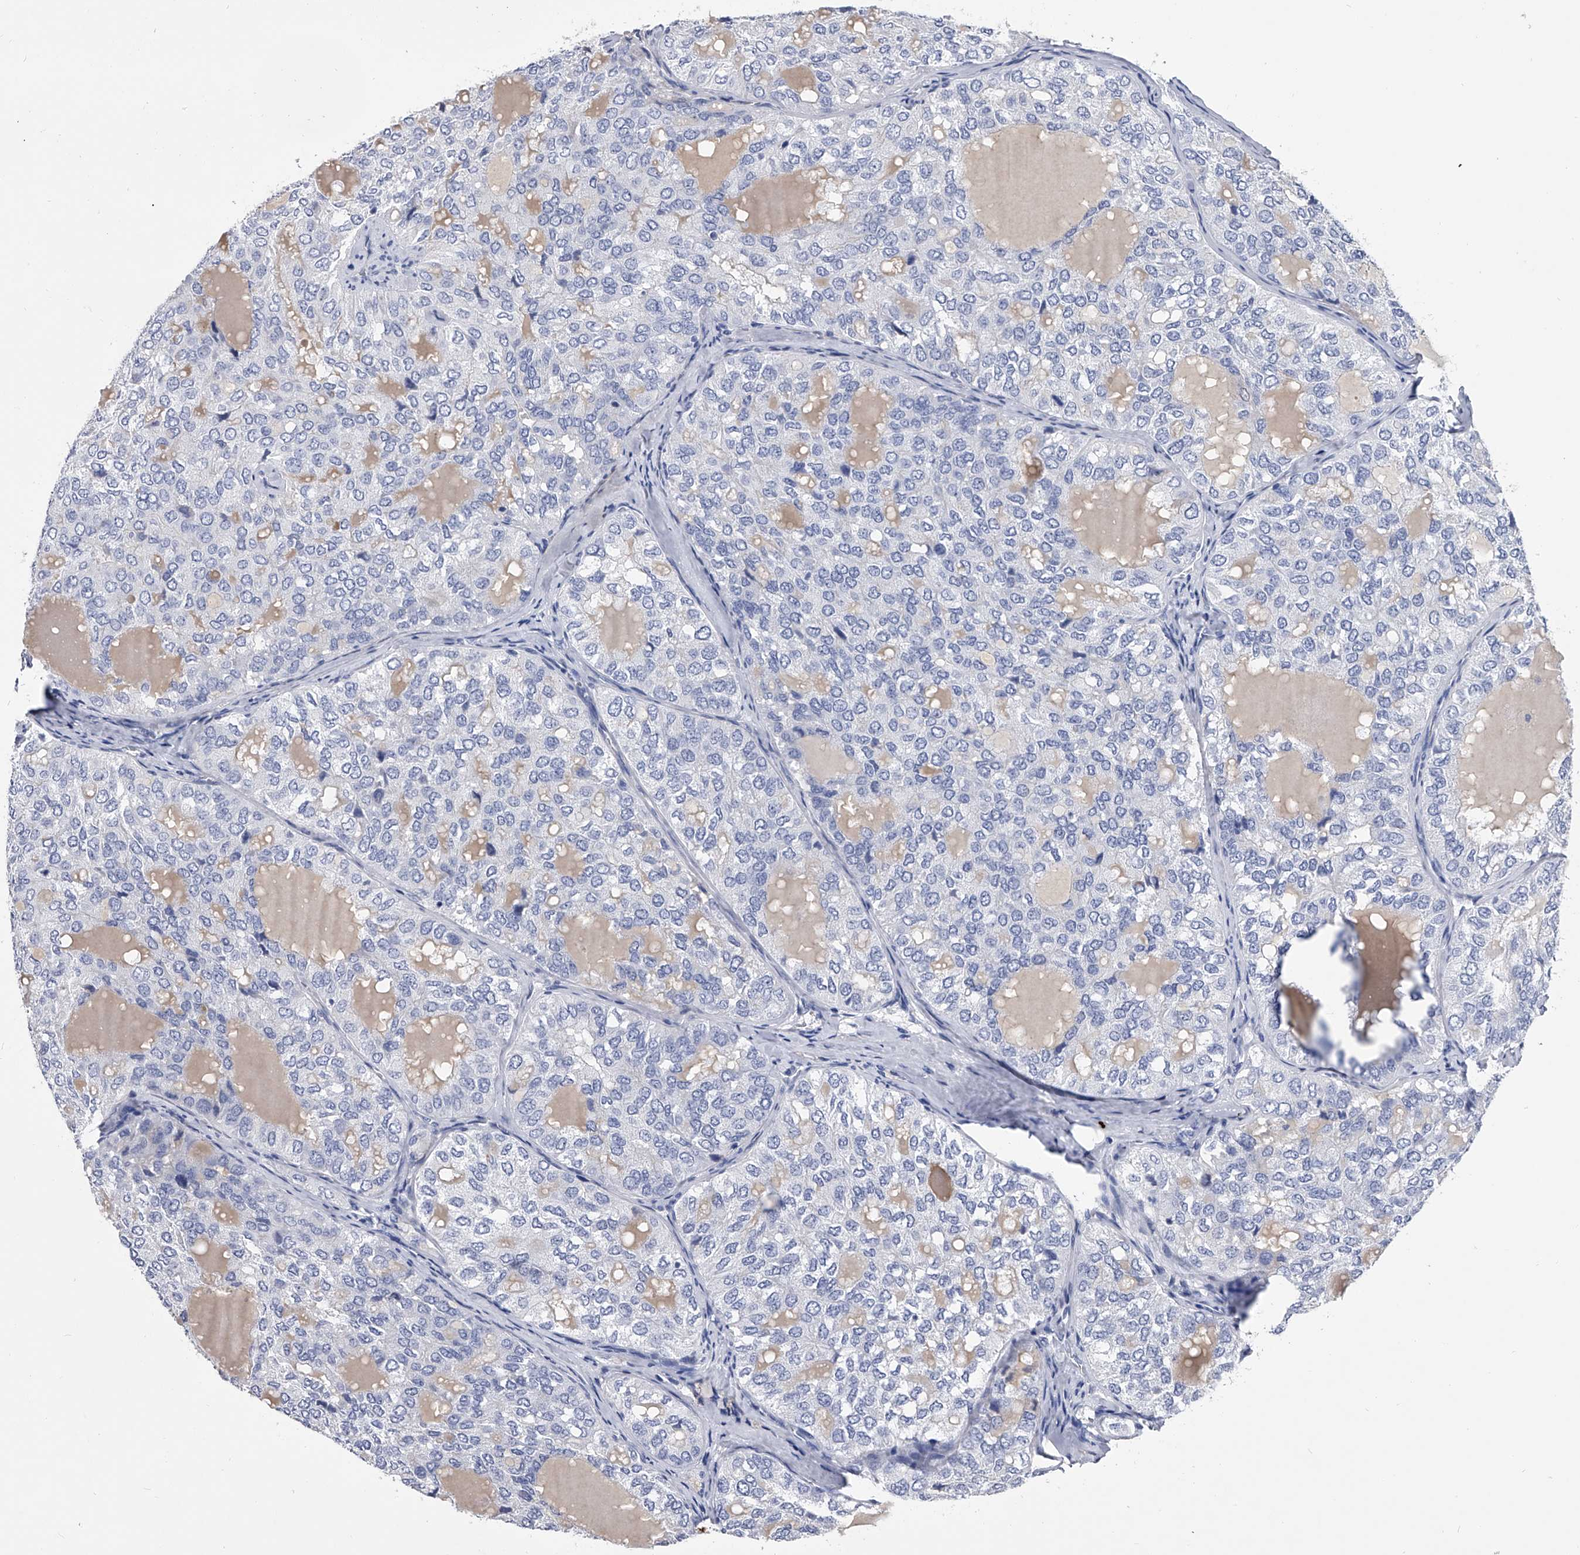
{"staining": {"intensity": "negative", "quantity": "none", "location": "none"}, "tissue": "thyroid cancer", "cell_type": "Tumor cells", "image_type": "cancer", "snomed": [{"axis": "morphology", "description": "Follicular adenoma carcinoma, NOS"}, {"axis": "topography", "description": "Thyroid gland"}], "caption": "An IHC photomicrograph of thyroid cancer (follicular adenoma carcinoma) is shown. There is no staining in tumor cells of thyroid cancer (follicular adenoma carcinoma).", "gene": "EFCAB7", "patient": {"sex": "male", "age": 75}}